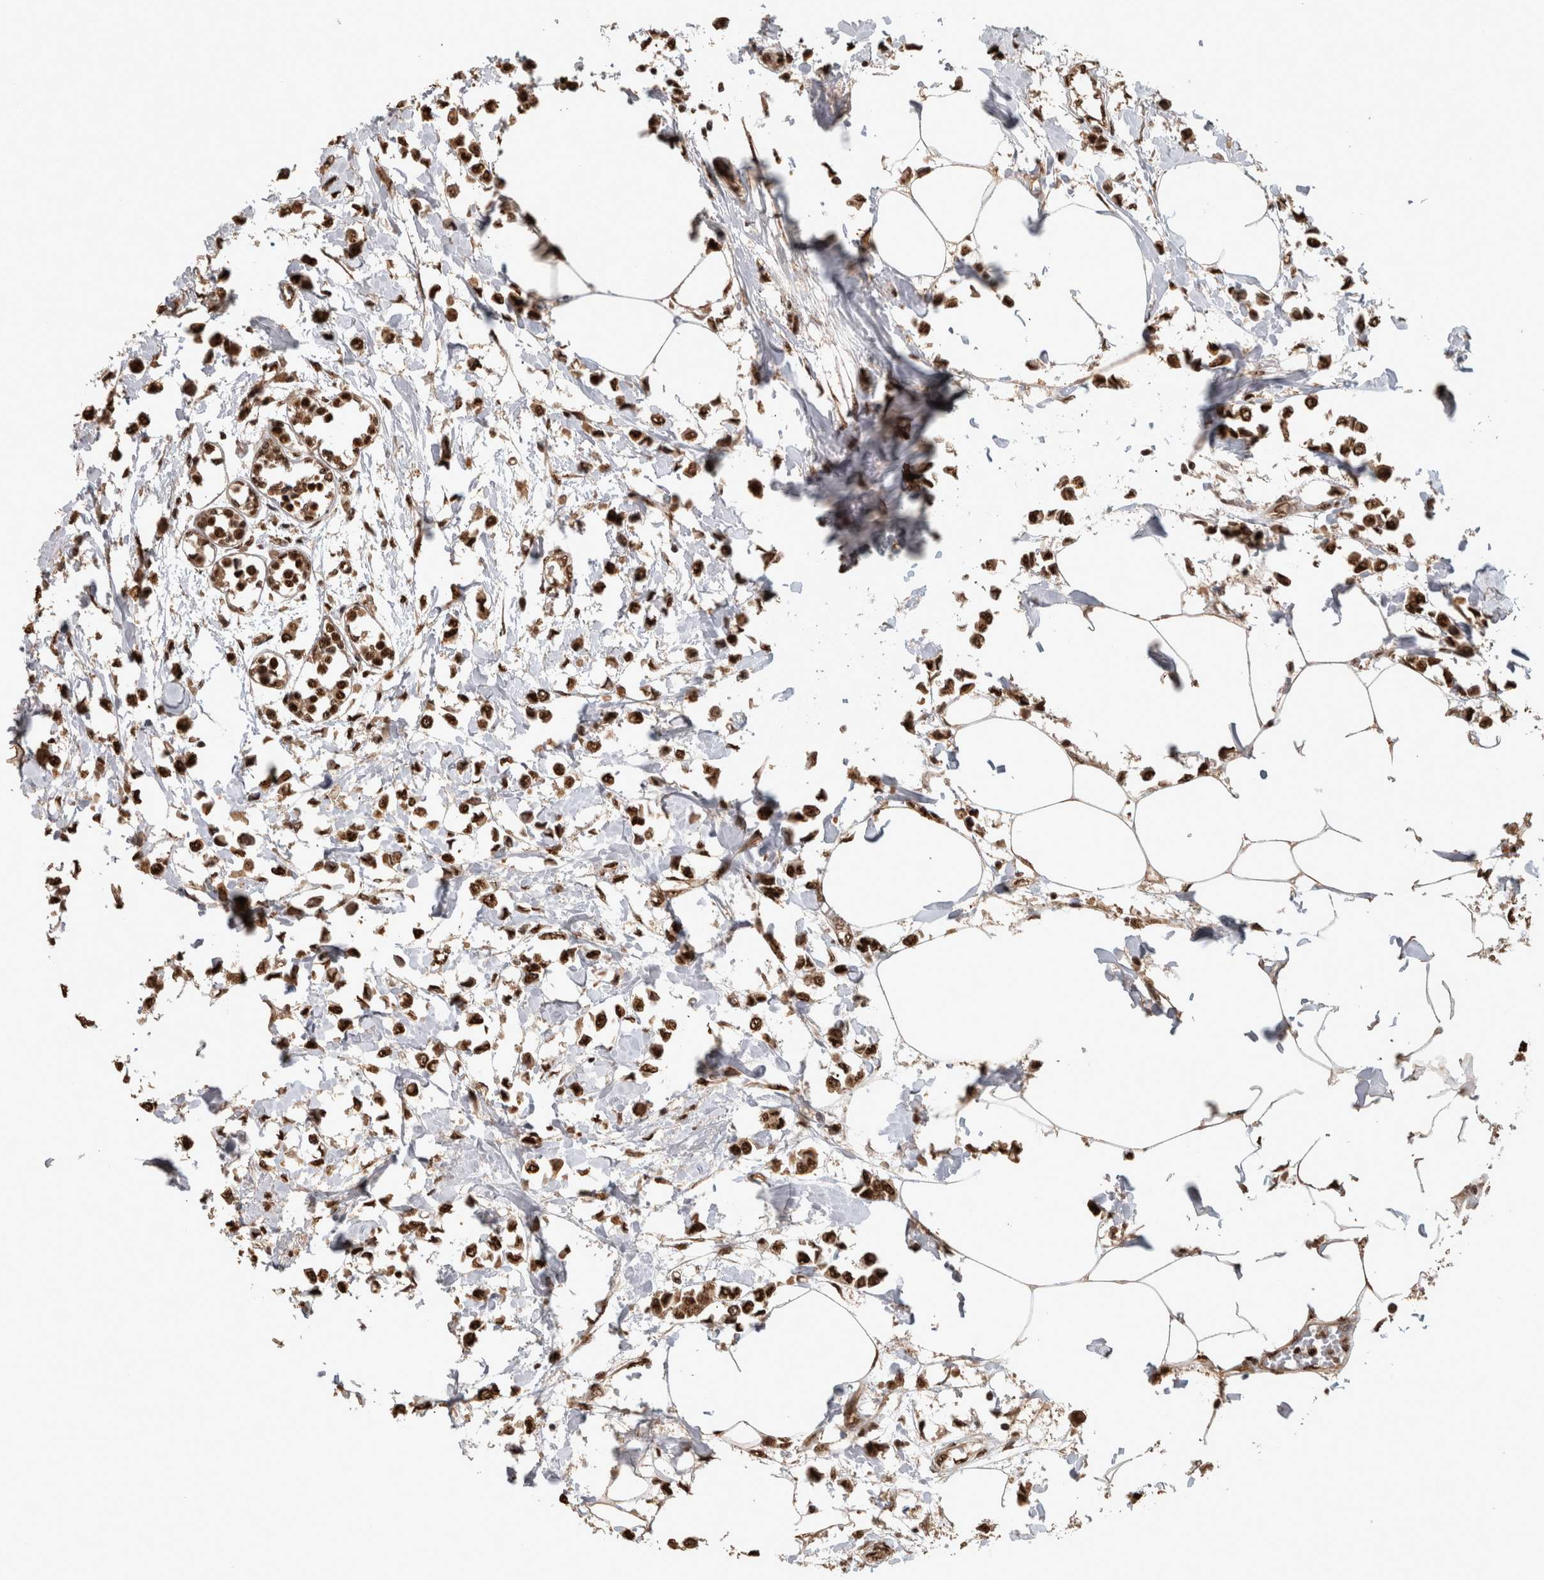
{"staining": {"intensity": "strong", "quantity": ">75%", "location": "nuclear"}, "tissue": "breast cancer", "cell_type": "Tumor cells", "image_type": "cancer", "snomed": [{"axis": "morphology", "description": "Lobular carcinoma"}, {"axis": "topography", "description": "Breast"}], "caption": "An immunohistochemistry (IHC) micrograph of tumor tissue is shown. Protein staining in brown shows strong nuclear positivity in breast cancer (lobular carcinoma) within tumor cells. (brown staining indicates protein expression, while blue staining denotes nuclei).", "gene": "RAD50", "patient": {"sex": "female", "age": 51}}